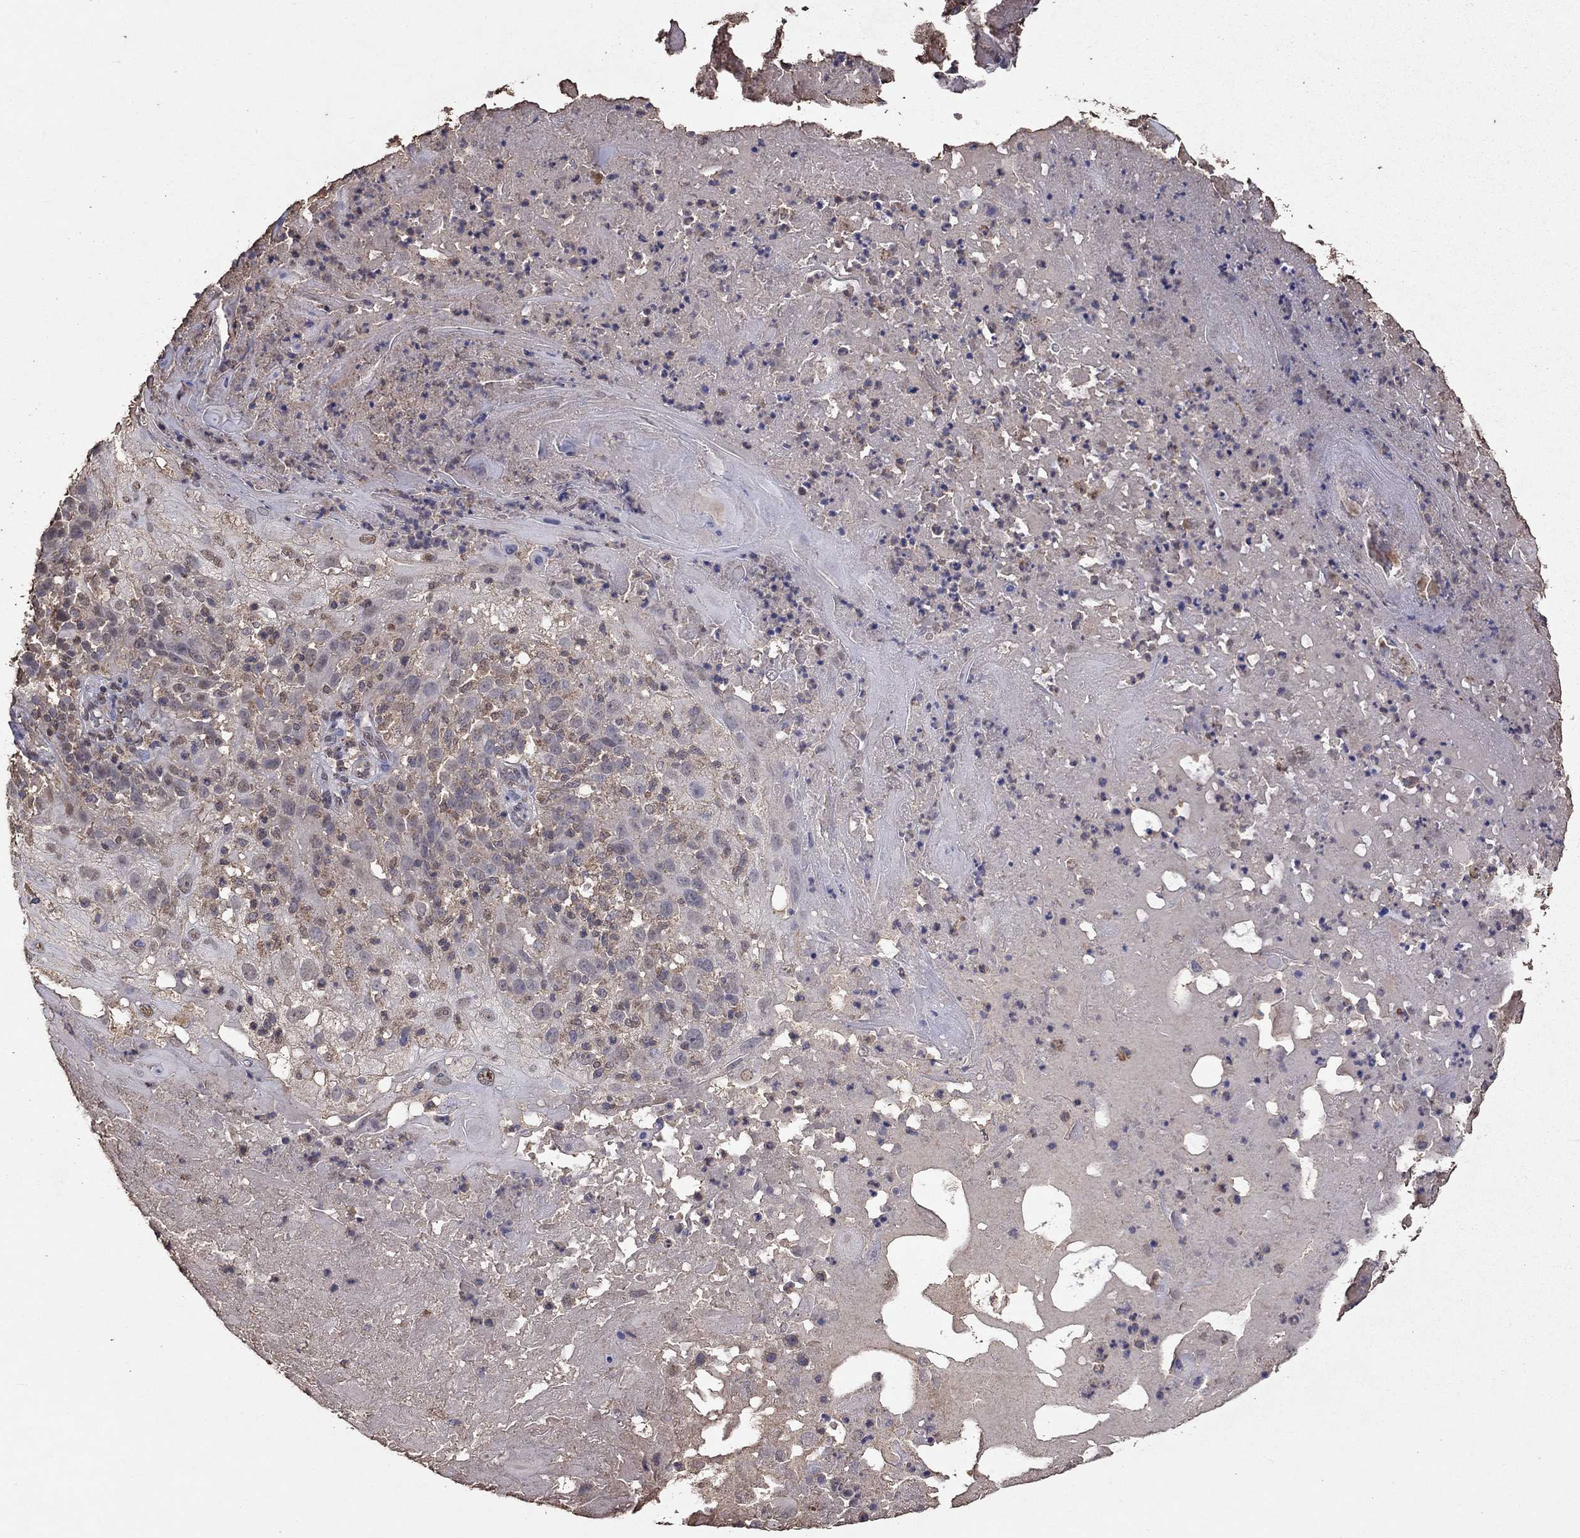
{"staining": {"intensity": "negative", "quantity": "none", "location": "none"}, "tissue": "skin cancer", "cell_type": "Tumor cells", "image_type": "cancer", "snomed": [{"axis": "morphology", "description": "Normal tissue, NOS"}, {"axis": "morphology", "description": "Squamous cell carcinoma, NOS"}, {"axis": "topography", "description": "Skin"}], "caption": "A histopathology image of skin squamous cell carcinoma stained for a protein shows no brown staining in tumor cells.", "gene": "SERPINA5", "patient": {"sex": "female", "age": 83}}